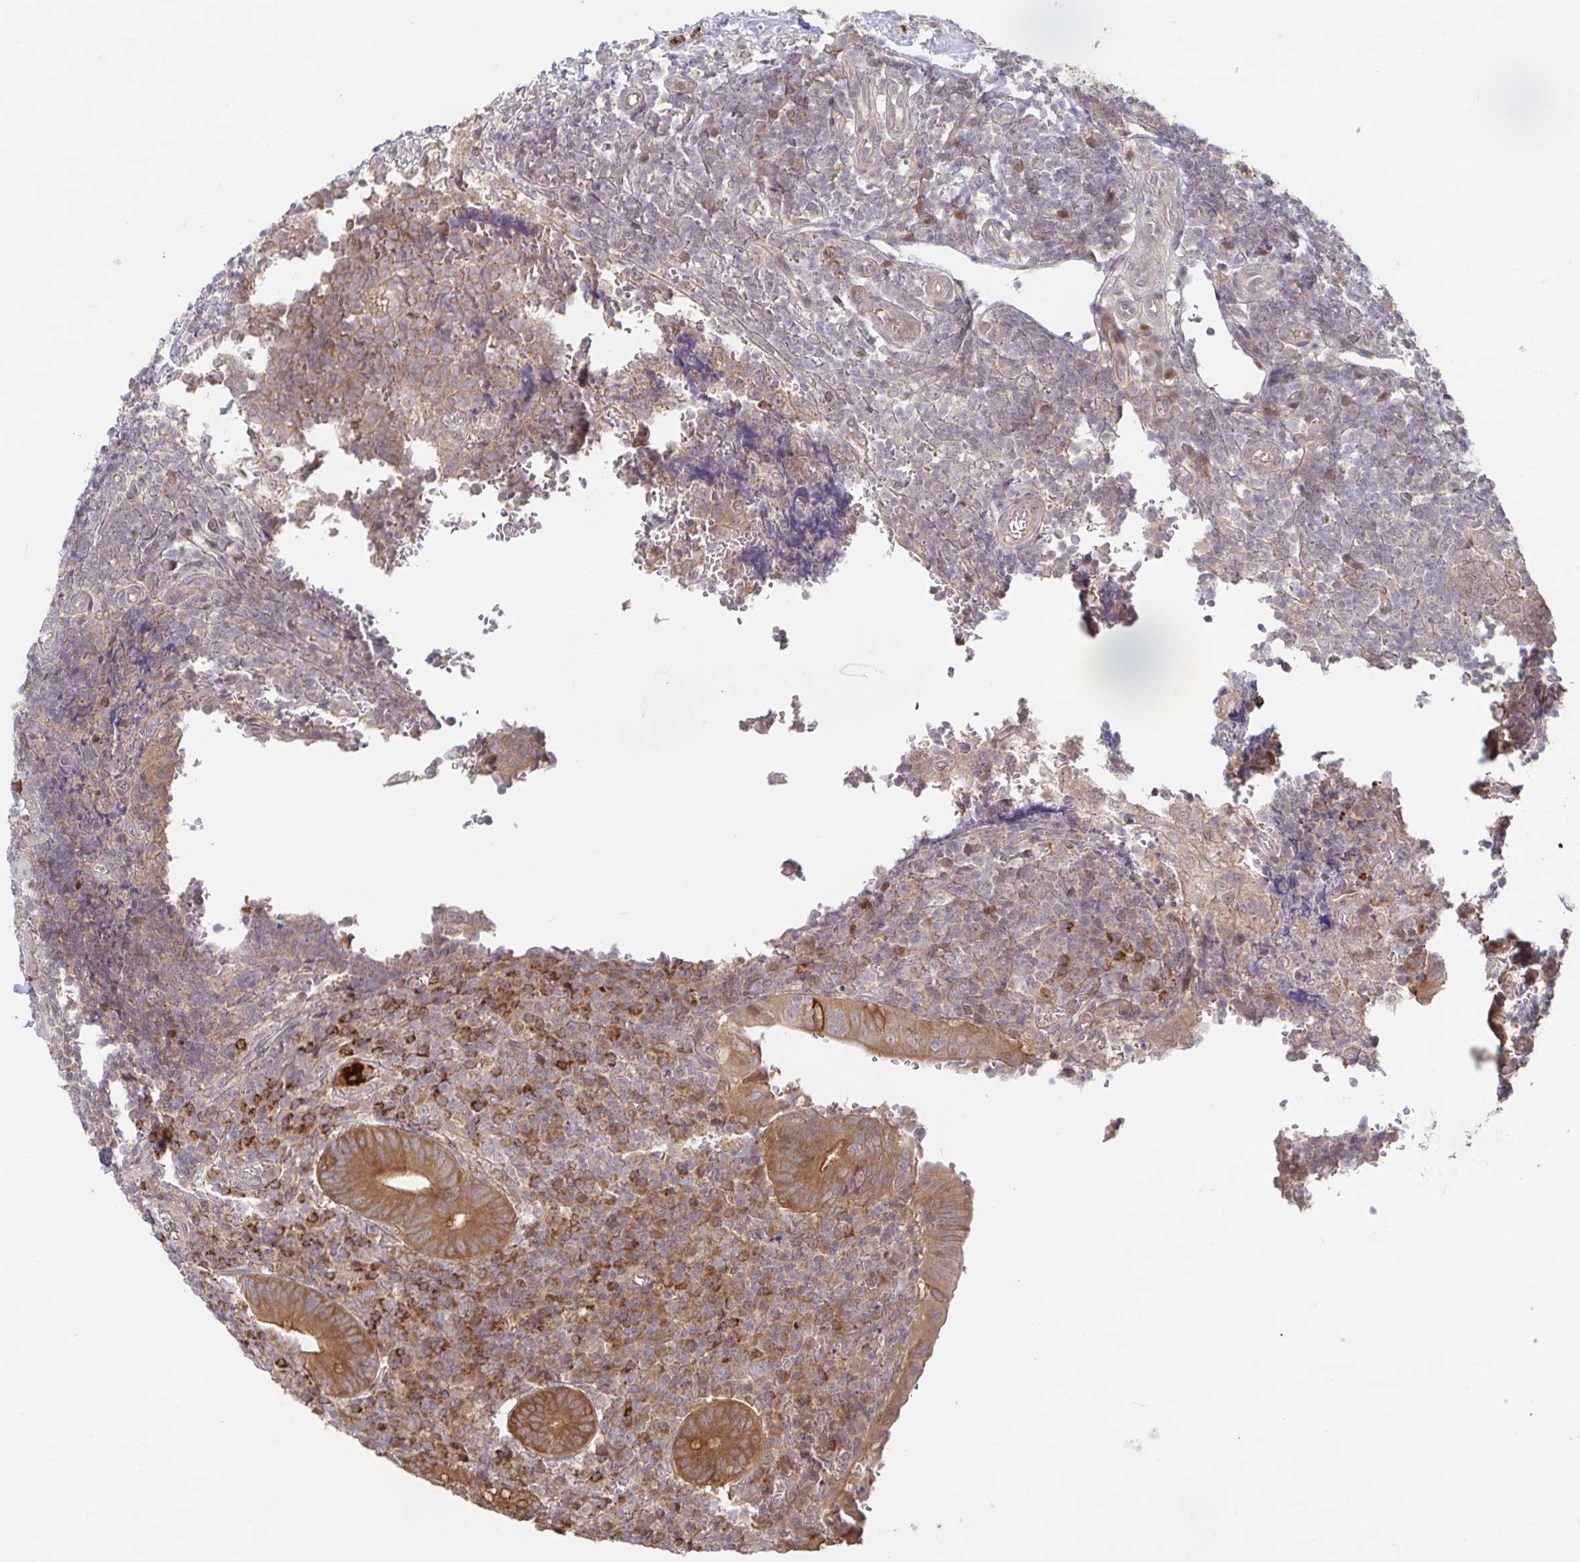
{"staining": {"intensity": "moderate", "quantity": ">75%", "location": "cytoplasmic/membranous"}, "tissue": "appendix", "cell_type": "Glandular cells", "image_type": "normal", "snomed": [{"axis": "morphology", "description": "Normal tissue, NOS"}, {"axis": "topography", "description": "Appendix"}], "caption": "DAB immunohistochemical staining of unremarkable appendix exhibits moderate cytoplasmic/membranous protein staining in approximately >75% of glandular cells.", "gene": "AACS", "patient": {"sex": "male", "age": 18}}